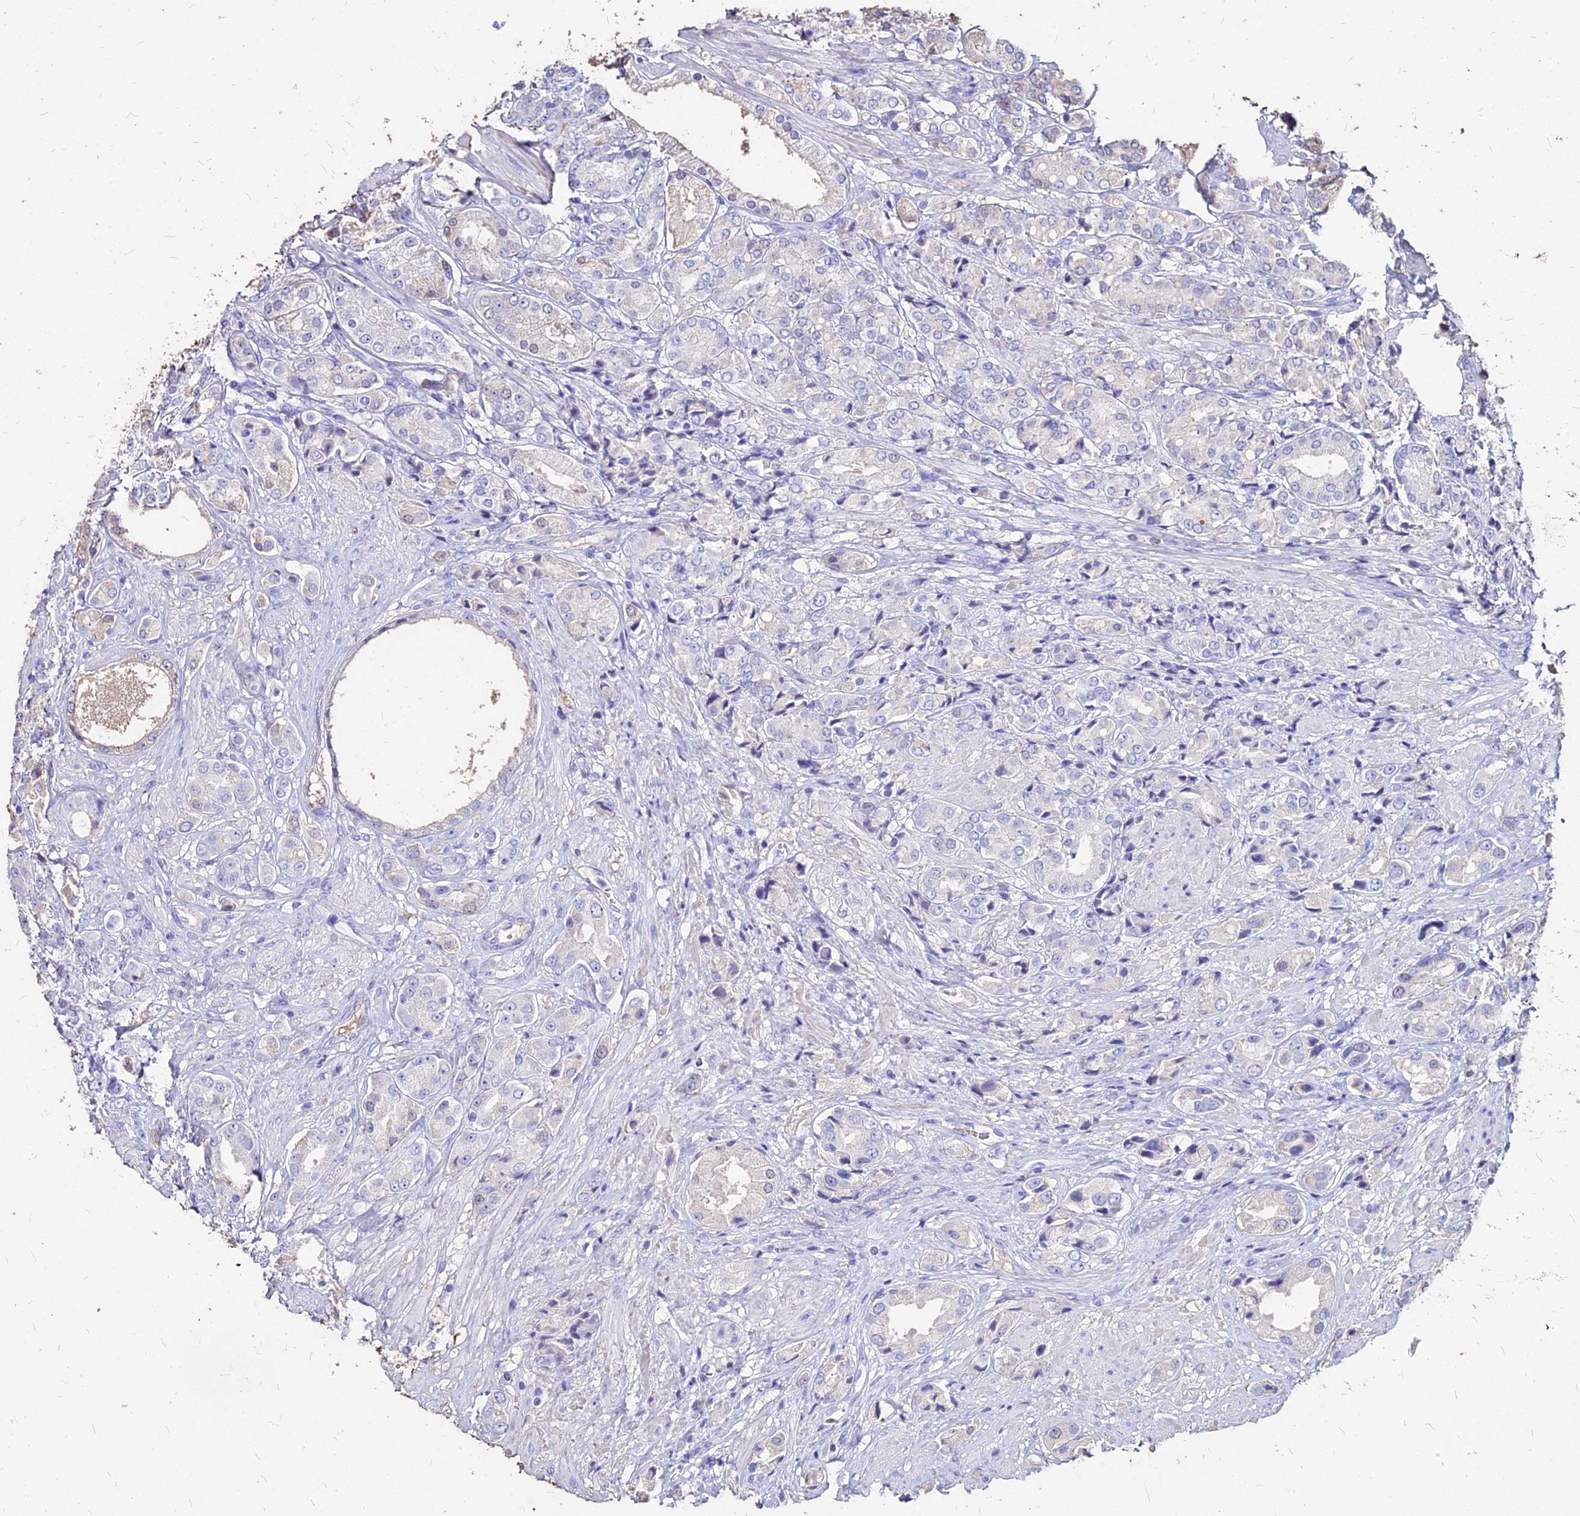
{"staining": {"intensity": "negative", "quantity": "none", "location": "none"}, "tissue": "prostate cancer", "cell_type": "Tumor cells", "image_type": "cancer", "snomed": [{"axis": "morphology", "description": "Adenocarcinoma, High grade"}, {"axis": "topography", "description": "Prostate and seminal vesicle, NOS"}], "caption": "Tumor cells are negative for brown protein staining in prostate high-grade adenocarcinoma.", "gene": "NME5", "patient": {"sex": "male", "age": 64}}